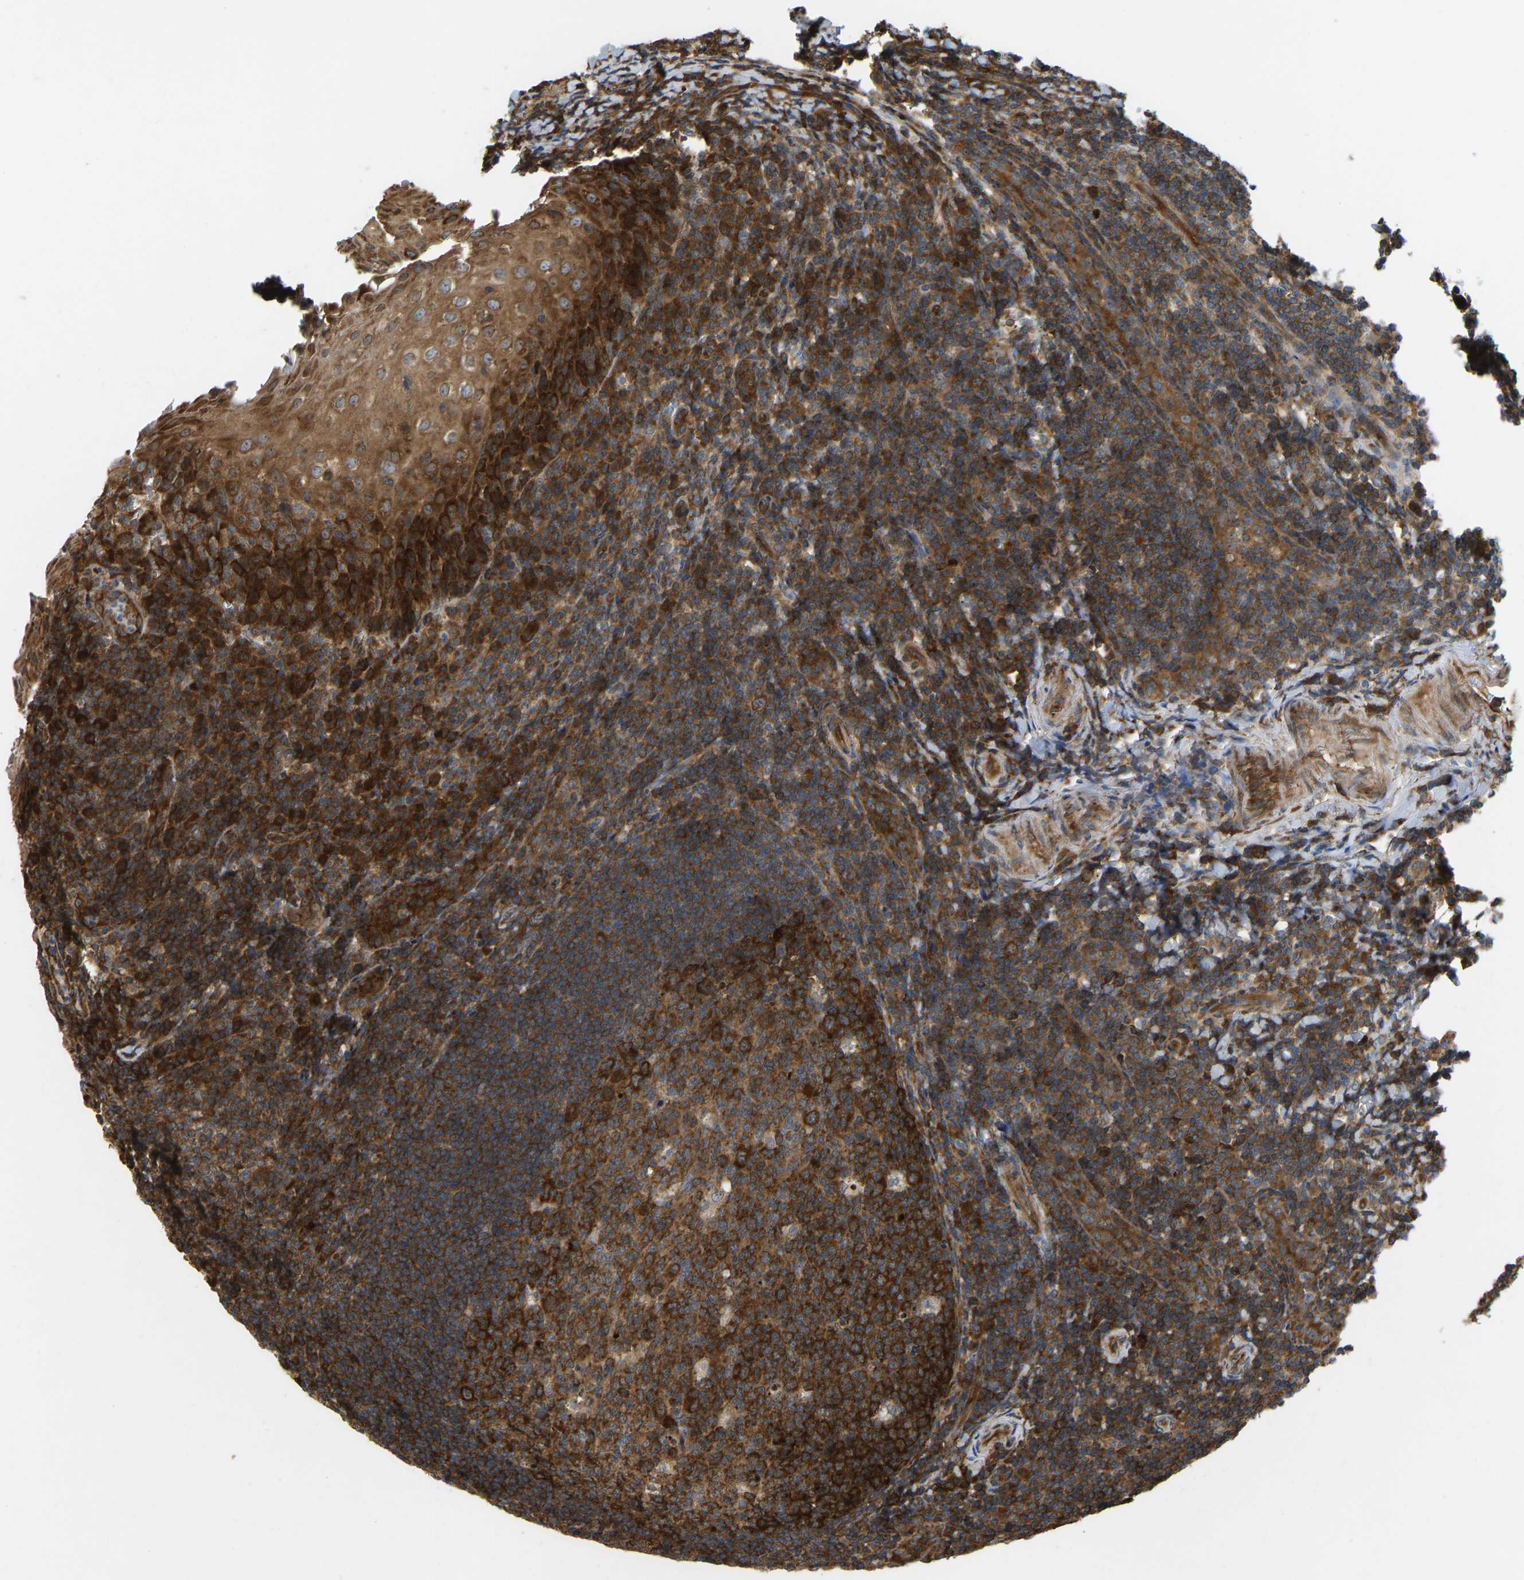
{"staining": {"intensity": "strong", "quantity": ">75%", "location": "cytoplasmic/membranous"}, "tissue": "tonsil", "cell_type": "Germinal center cells", "image_type": "normal", "snomed": [{"axis": "morphology", "description": "Normal tissue, NOS"}, {"axis": "topography", "description": "Tonsil"}], "caption": "Tonsil stained with DAB (3,3'-diaminobenzidine) IHC reveals high levels of strong cytoplasmic/membranous staining in approximately >75% of germinal center cells. (DAB IHC, brown staining for protein, blue staining for nuclei).", "gene": "RASGRF2", "patient": {"sex": "male", "age": 37}}